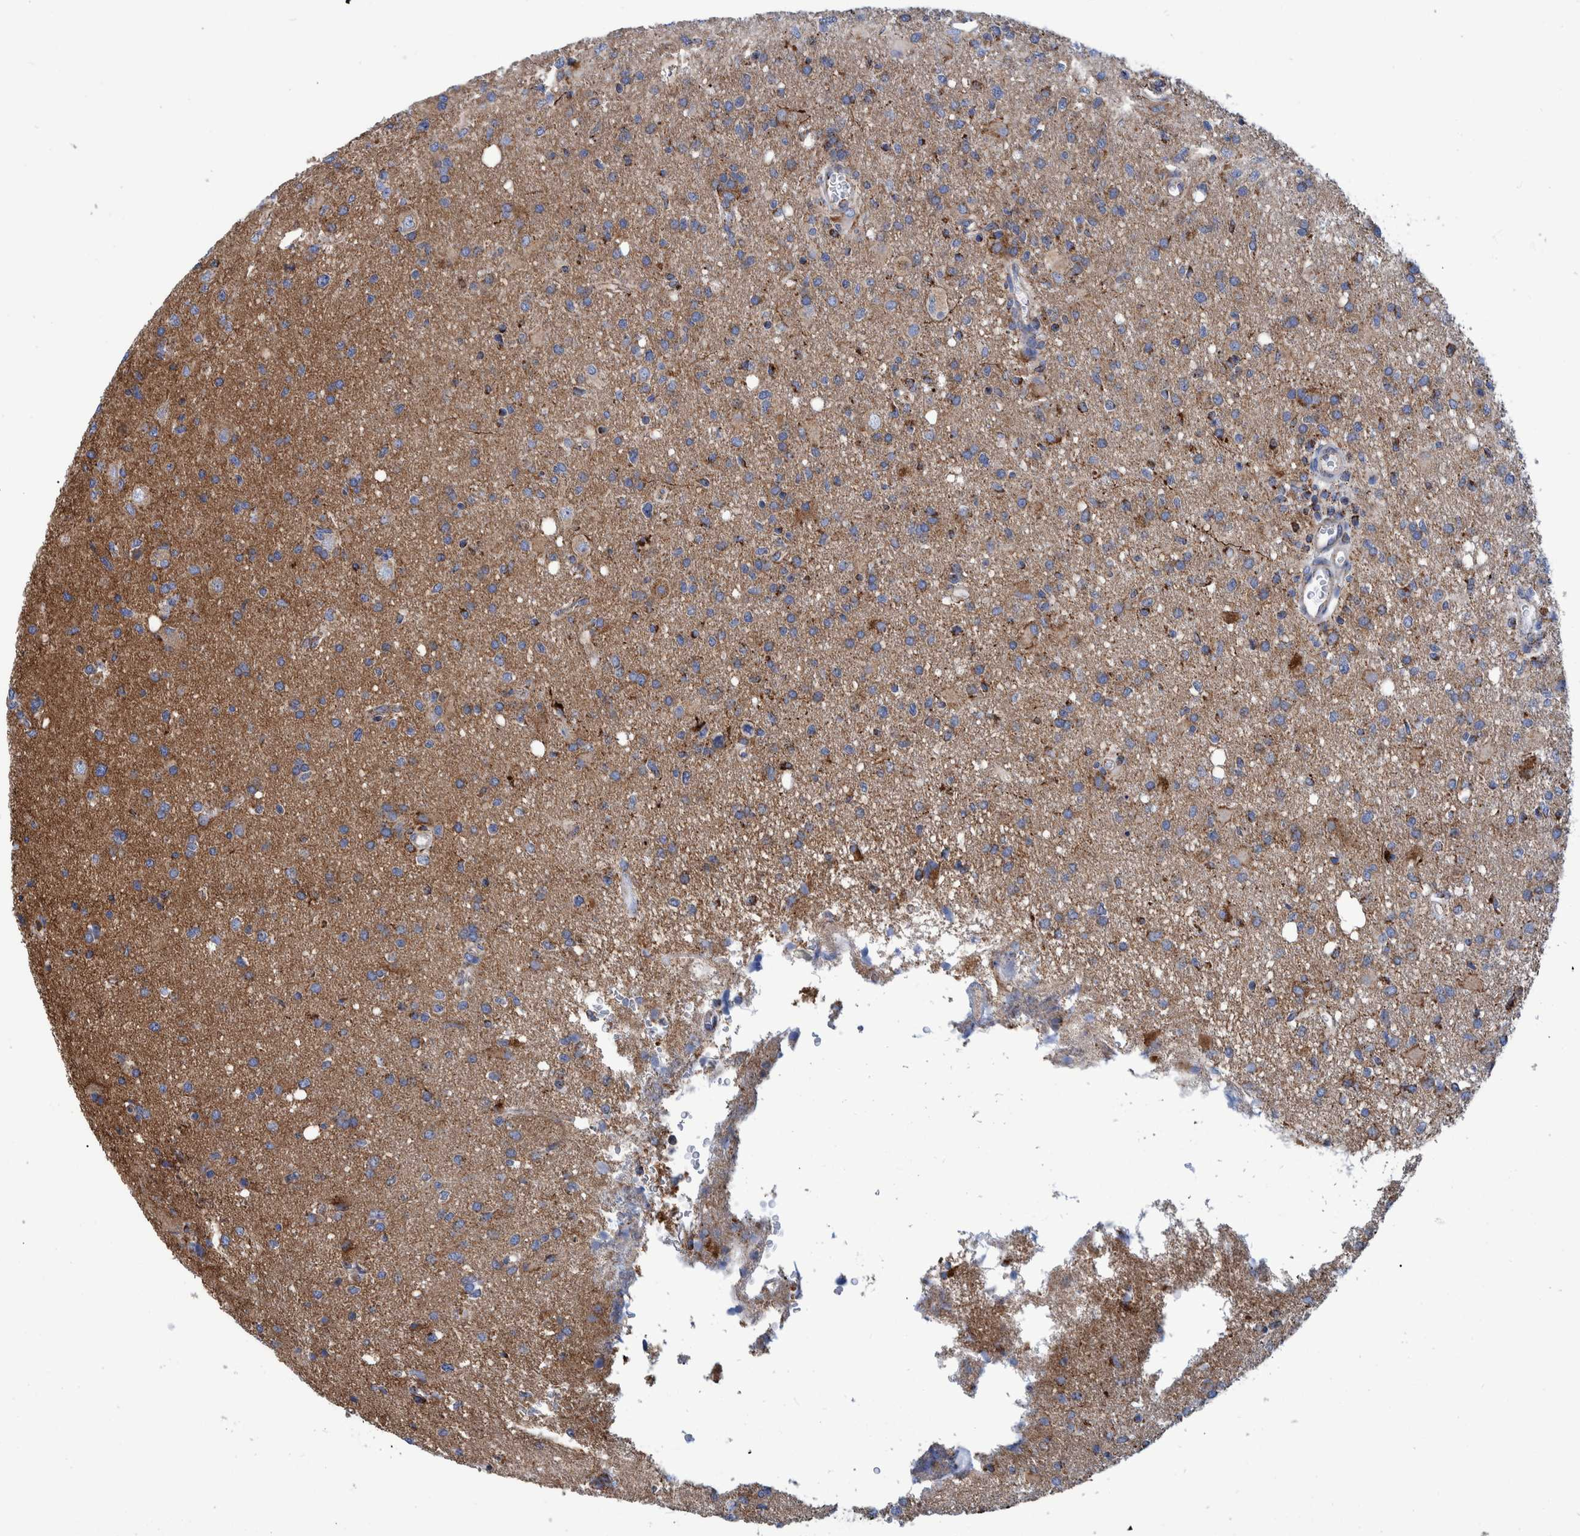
{"staining": {"intensity": "weak", "quantity": "25%-75%", "location": "cytoplasmic/membranous"}, "tissue": "glioma", "cell_type": "Tumor cells", "image_type": "cancer", "snomed": [{"axis": "morphology", "description": "Glioma, malignant, High grade"}, {"axis": "topography", "description": "Brain"}], "caption": "The image exhibits a brown stain indicating the presence of a protein in the cytoplasmic/membranous of tumor cells in malignant glioma (high-grade). The protein of interest is shown in brown color, while the nuclei are stained blue.", "gene": "BZW2", "patient": {"sex": "female", "age": 57}}